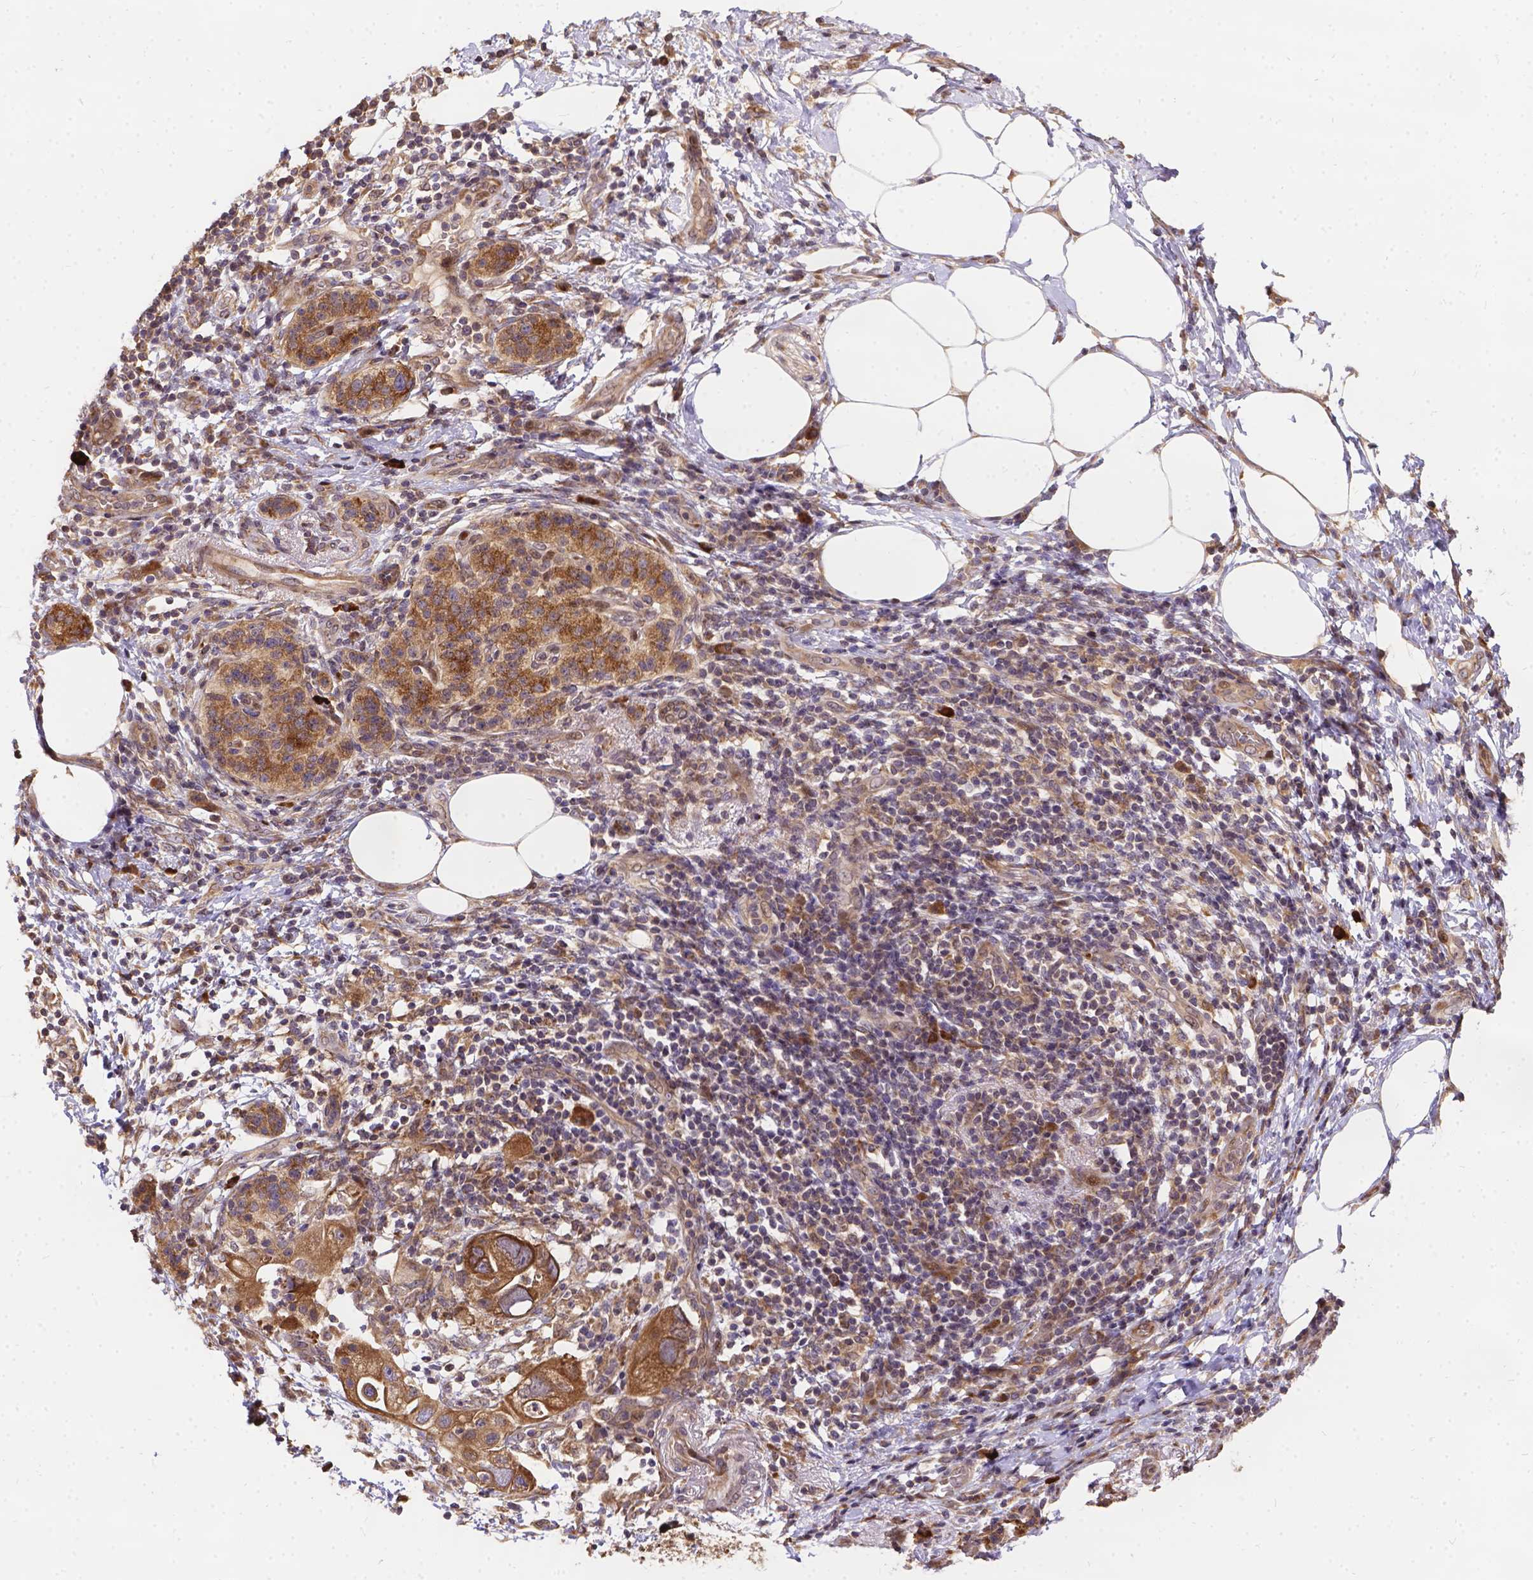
{"staining": {"intensity": "moderate", "quantity": ">75%", "location": "cytoplasmic/membranous"}, "tissue": "pancreatic cancer", "cell_type": "Tumor cells", "image_type": "cancer", "snomed": [{"axis": "morphology", "description": "Adenocarcinoma, NOS"}, {"axis": "topography", "description": "Pancreas"}], "caption": "Moderate cytoplasmic/membranous protein positivity is appreciated in about >75% of tumor cells in pancreatic cancer (adenocarcinoma).", "gene": "DENND6A", "patient": {"sex": "female", "age": 72}}